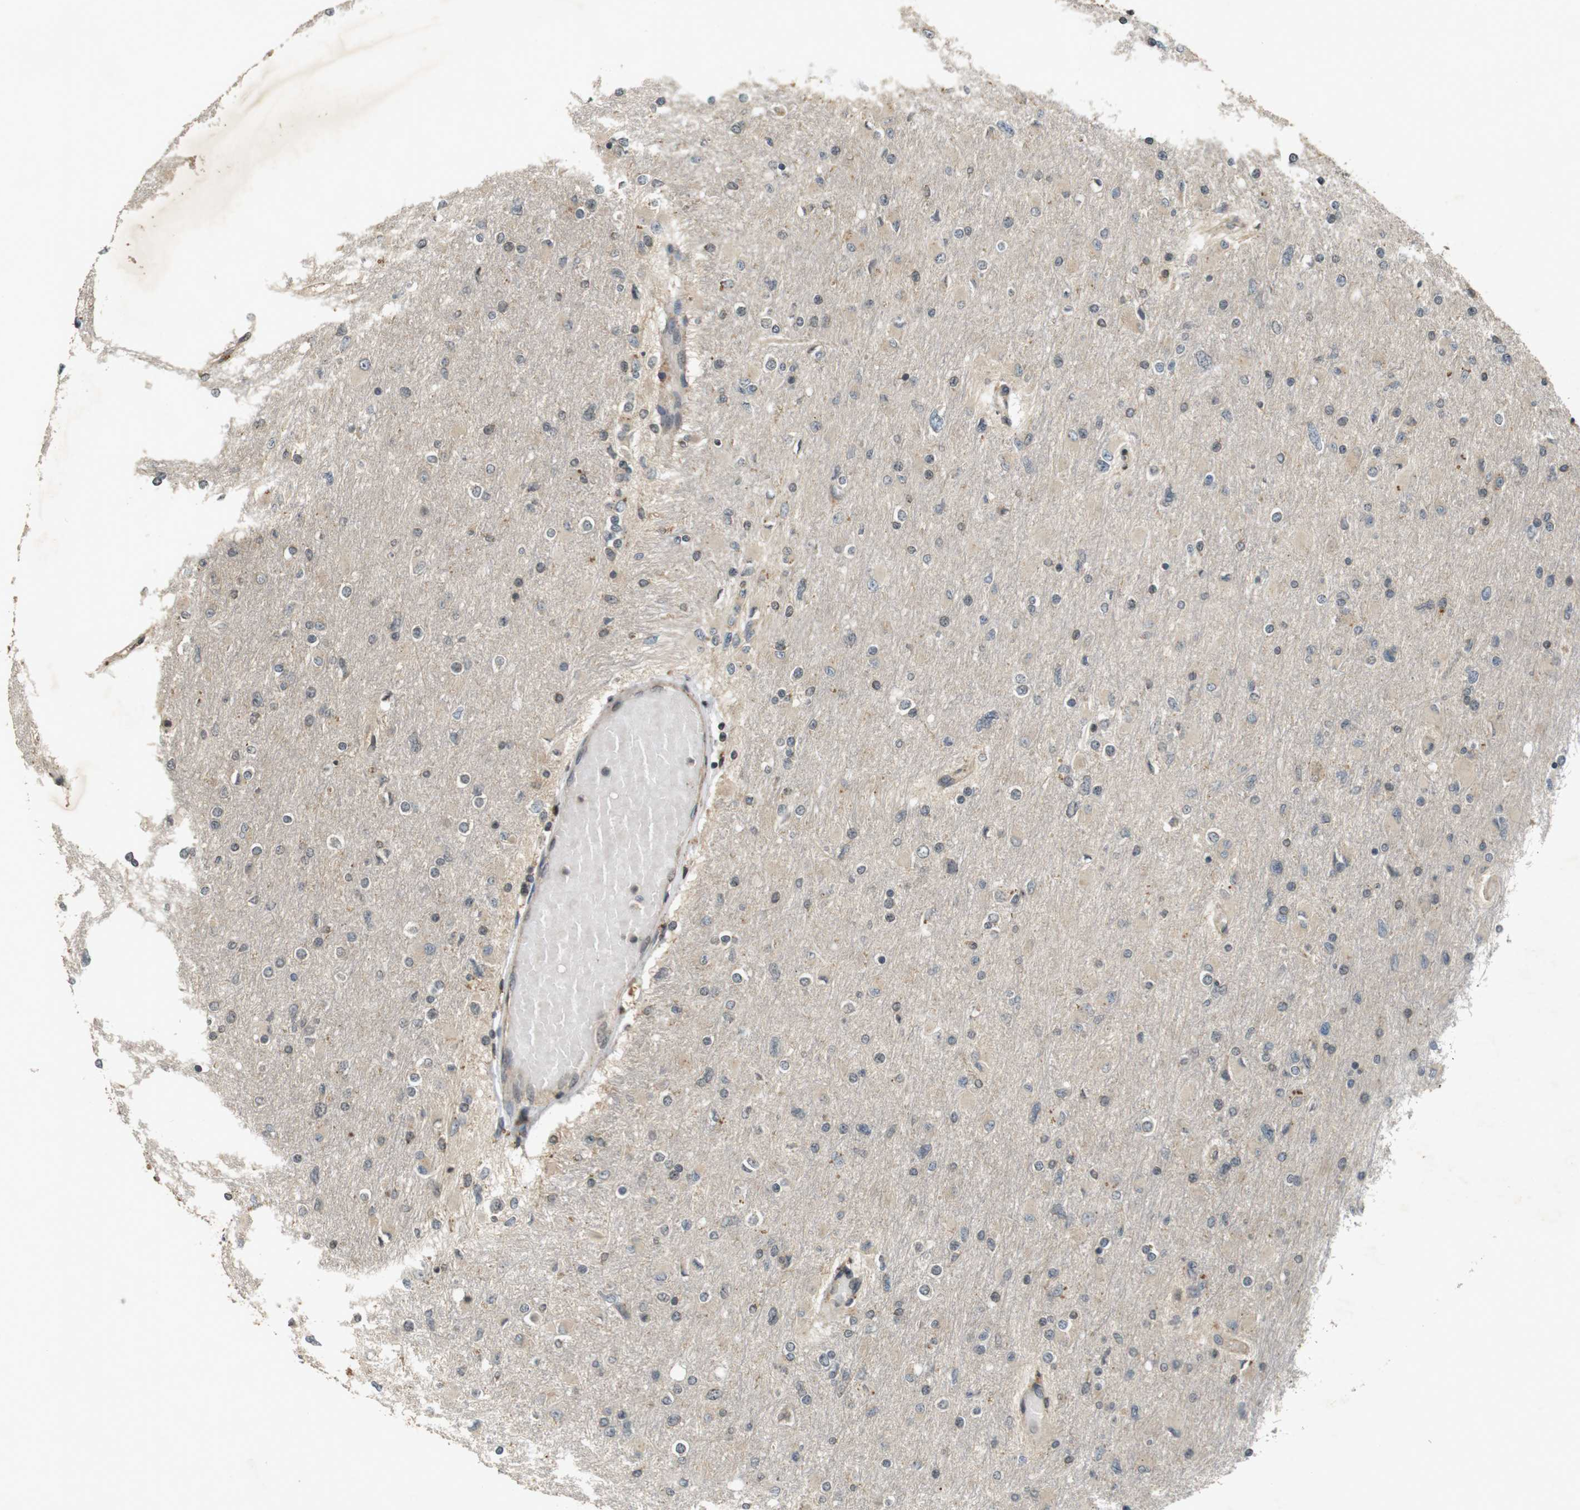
{"staining": {"intensity": "weak", "quantity": "25%-75%", "location": "cytoplasmic/membranous,nuclear"}, "tissue": "glioma", "cell_type": "Tumor cells", "image_type": "cancer", "snomed": [{"axis": "morphology", "description": "Glioma, malignant, High grade"}, {"axis": "topography", "description": "Cerebral cortex"}], "caption": "The photomicrograph displays immunohistochemical staining of glioma. There is weak cytoplasmic/membranous and nuclear expression is appreciated in about 25%-75% of tumor cells.", "gene": "FZD10", "patient": {"sex": "female", "age": 36}}